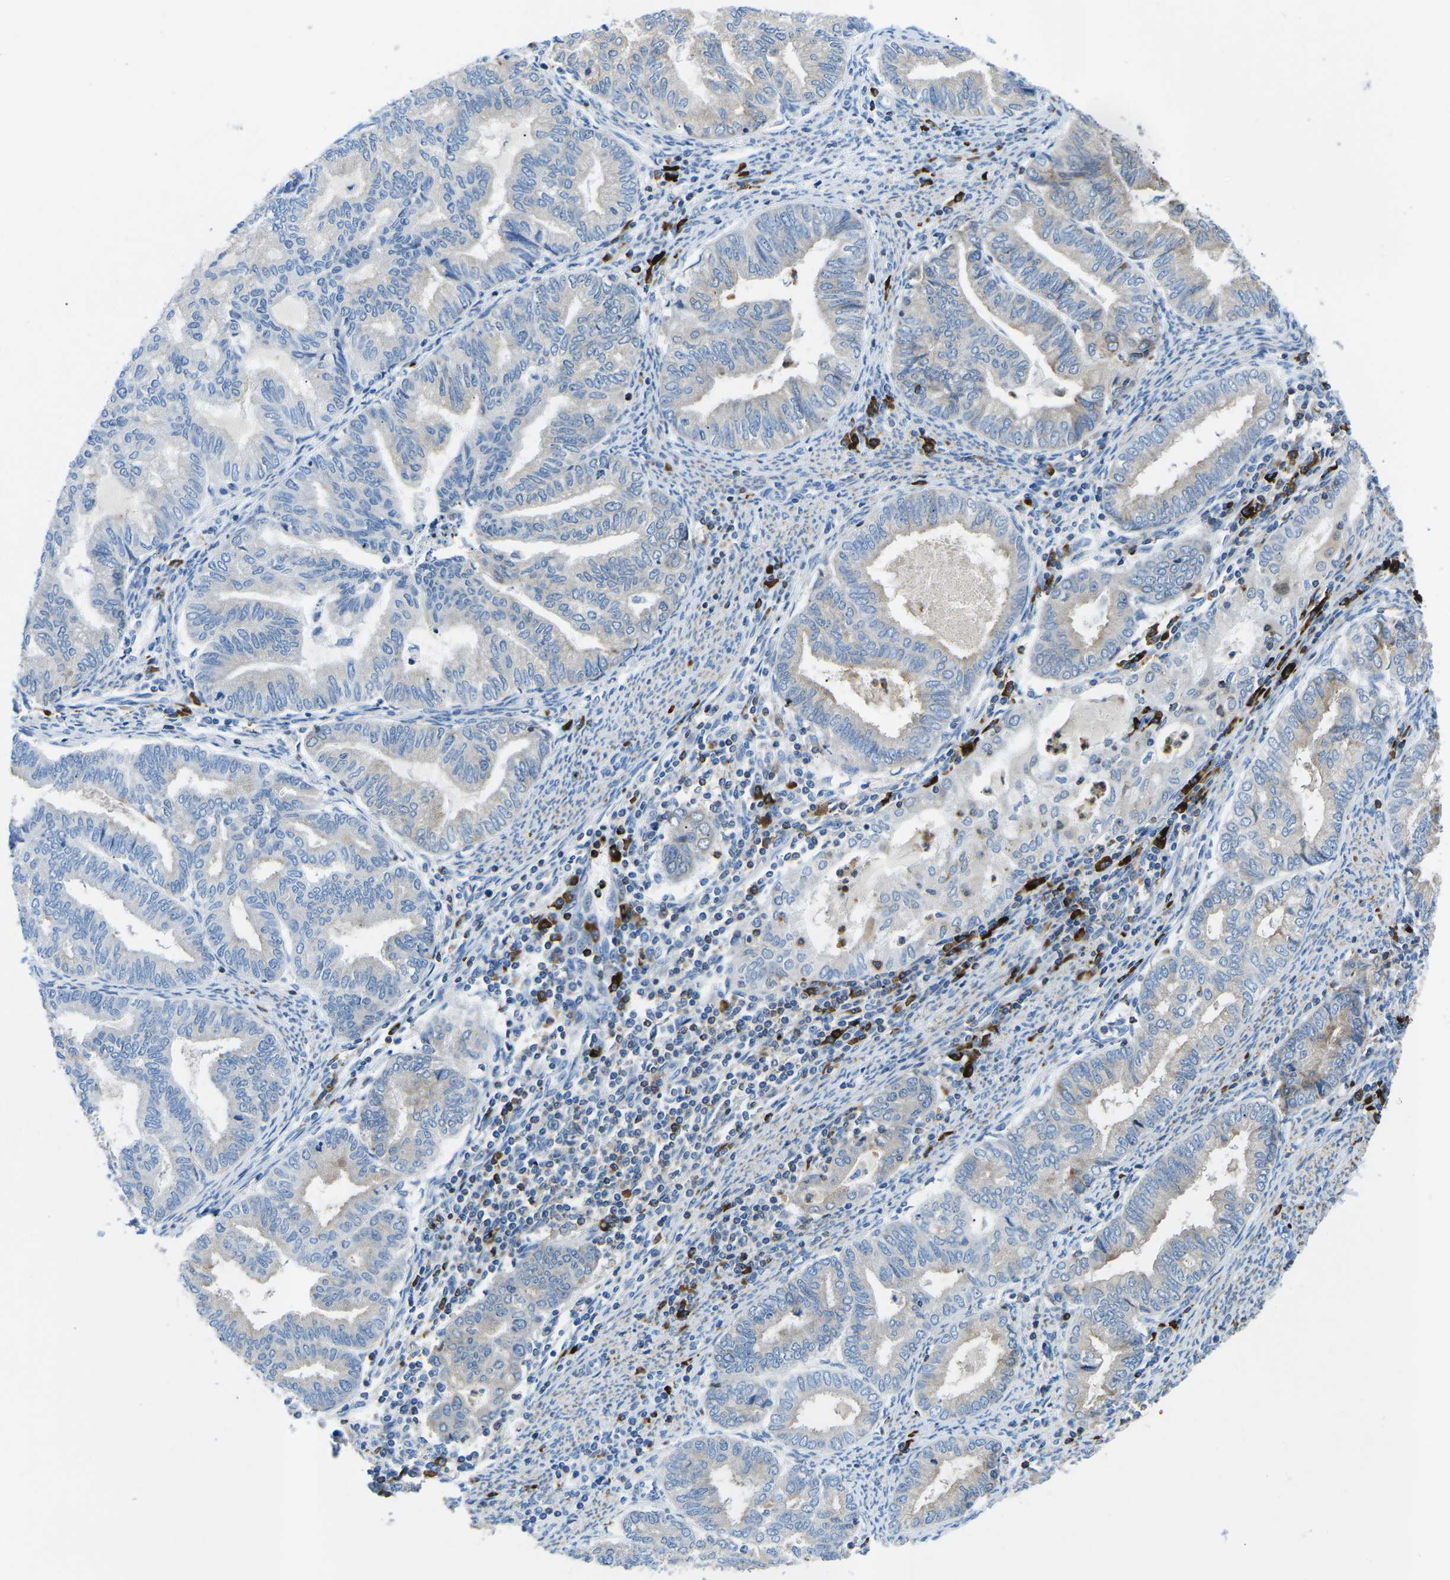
{"staining": {"intensity": "weak", "quantity": "<25%", "location": "cytoplasmic/membranous"}, "tissue": "endometrial cancer", "cell_type": "Tumor cells", "image_type": "cancer", "snomed": [{"axis": "morphology", "description": "Adenocarcinoma, NOS"}, {"axis": "topography", "description": "Endometrium"}], "caption": "This photomicrograph is of endometrial adenocarcinoma stained with immunohistochemistry (IHC) to label a protein in brown with the nuclei are counter-stained blue. There is no staining in tumor cells.", "gene": "MC4R", "patient": {"sex": "female", "age": 79}}